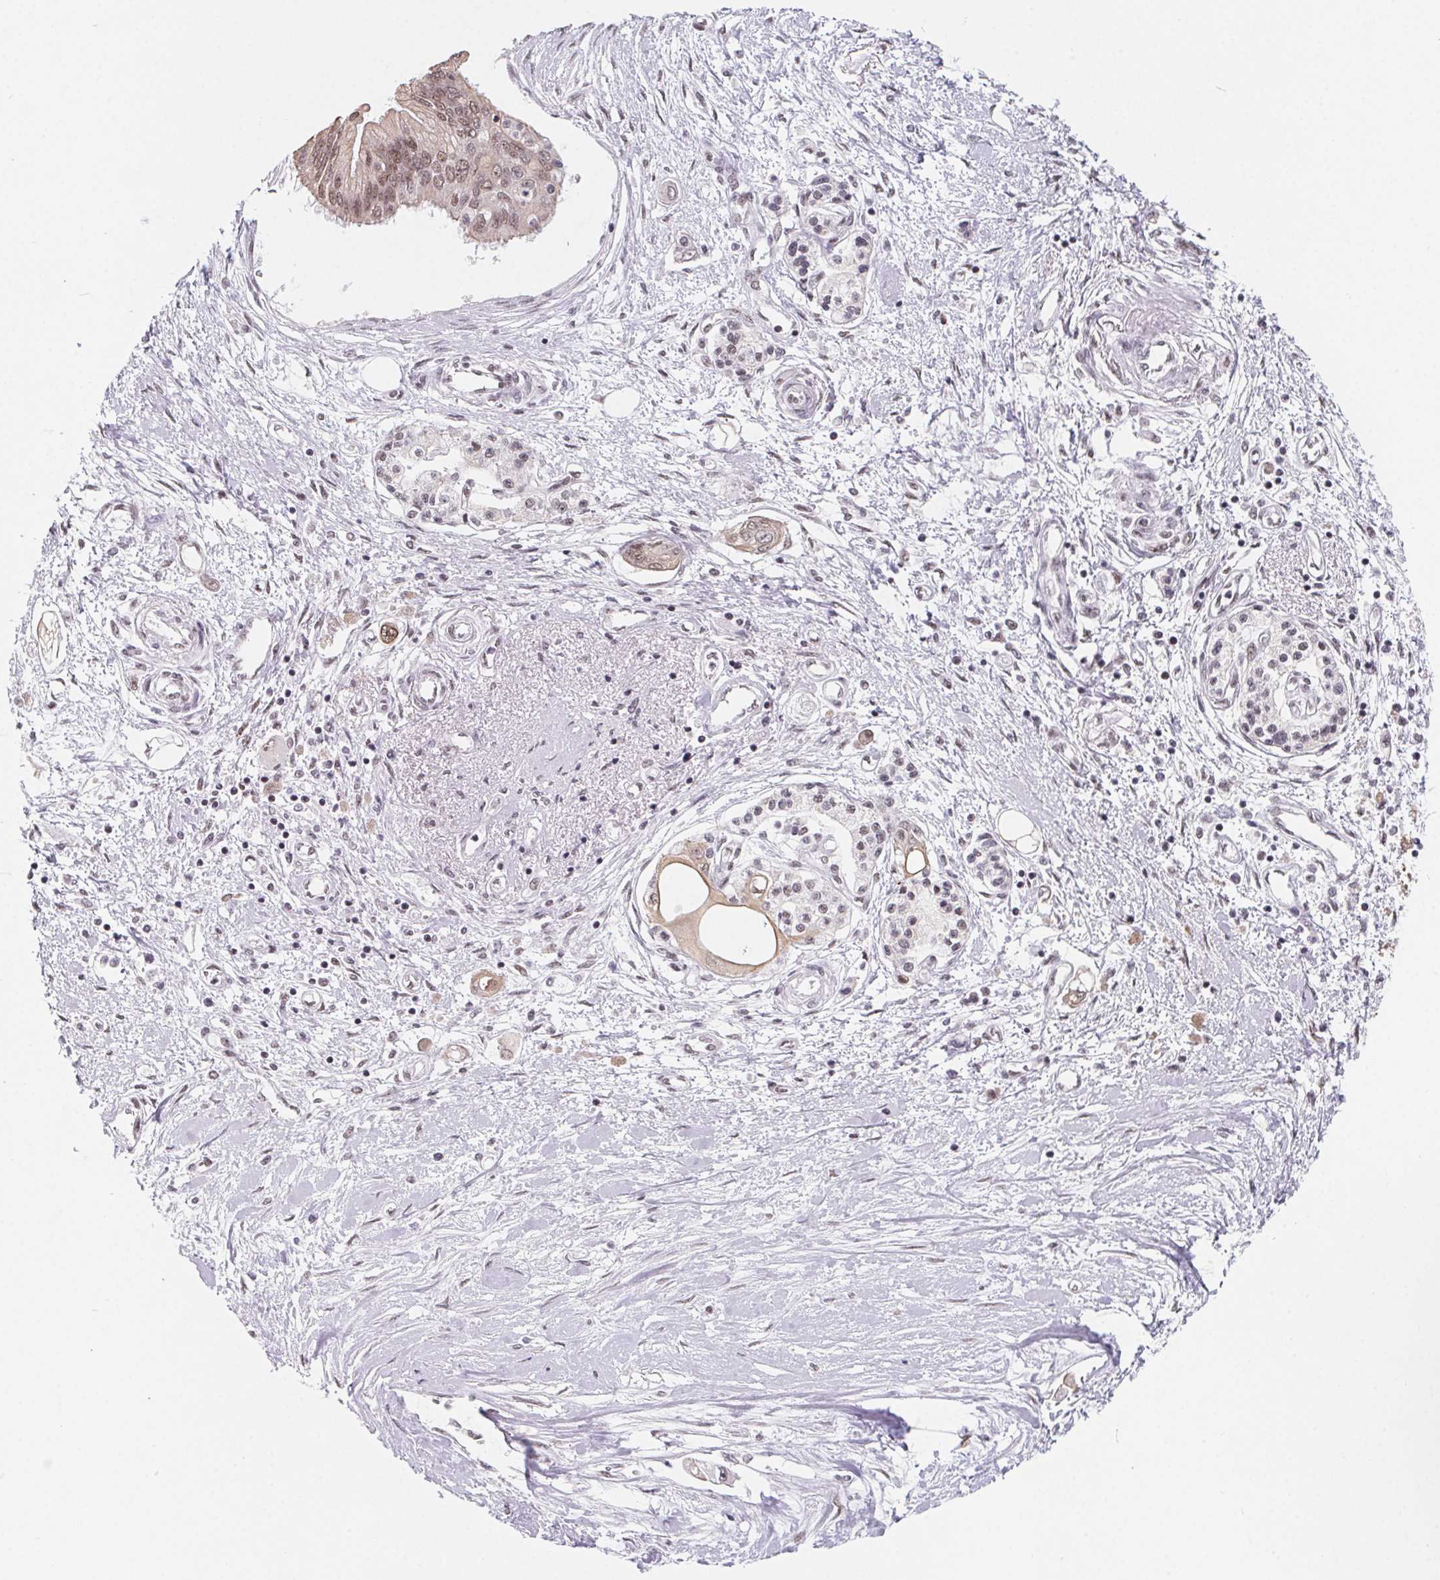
{"staining": {"intensity": "moderate", "quantity": ">75%", "location": "cytoplasmic/membranous,nuclear"}, "tissue": "pancreatic cancer", "cell_type": "Tumor cells", "image_type": "cancer", "snomed": [{"axis": "morphology", "description": "Adenocarcinoma, NOS"}, {"axis": "topography", "description": "Pancreas"}], "caption": "High-magnification brightfield microscopy of pancreatic cancer (adenocarcinoma) stained with DAB (3,3'-diaminobenzidine) (brown) and counterstained with hematoxylin (blue). tumor cells exhibit moderate cytoplasmic/membranous and nuclear staining is seen in about>75% of cells.", "gene": "TCERG1", "patient": {"sex": "female", "age": 77}}